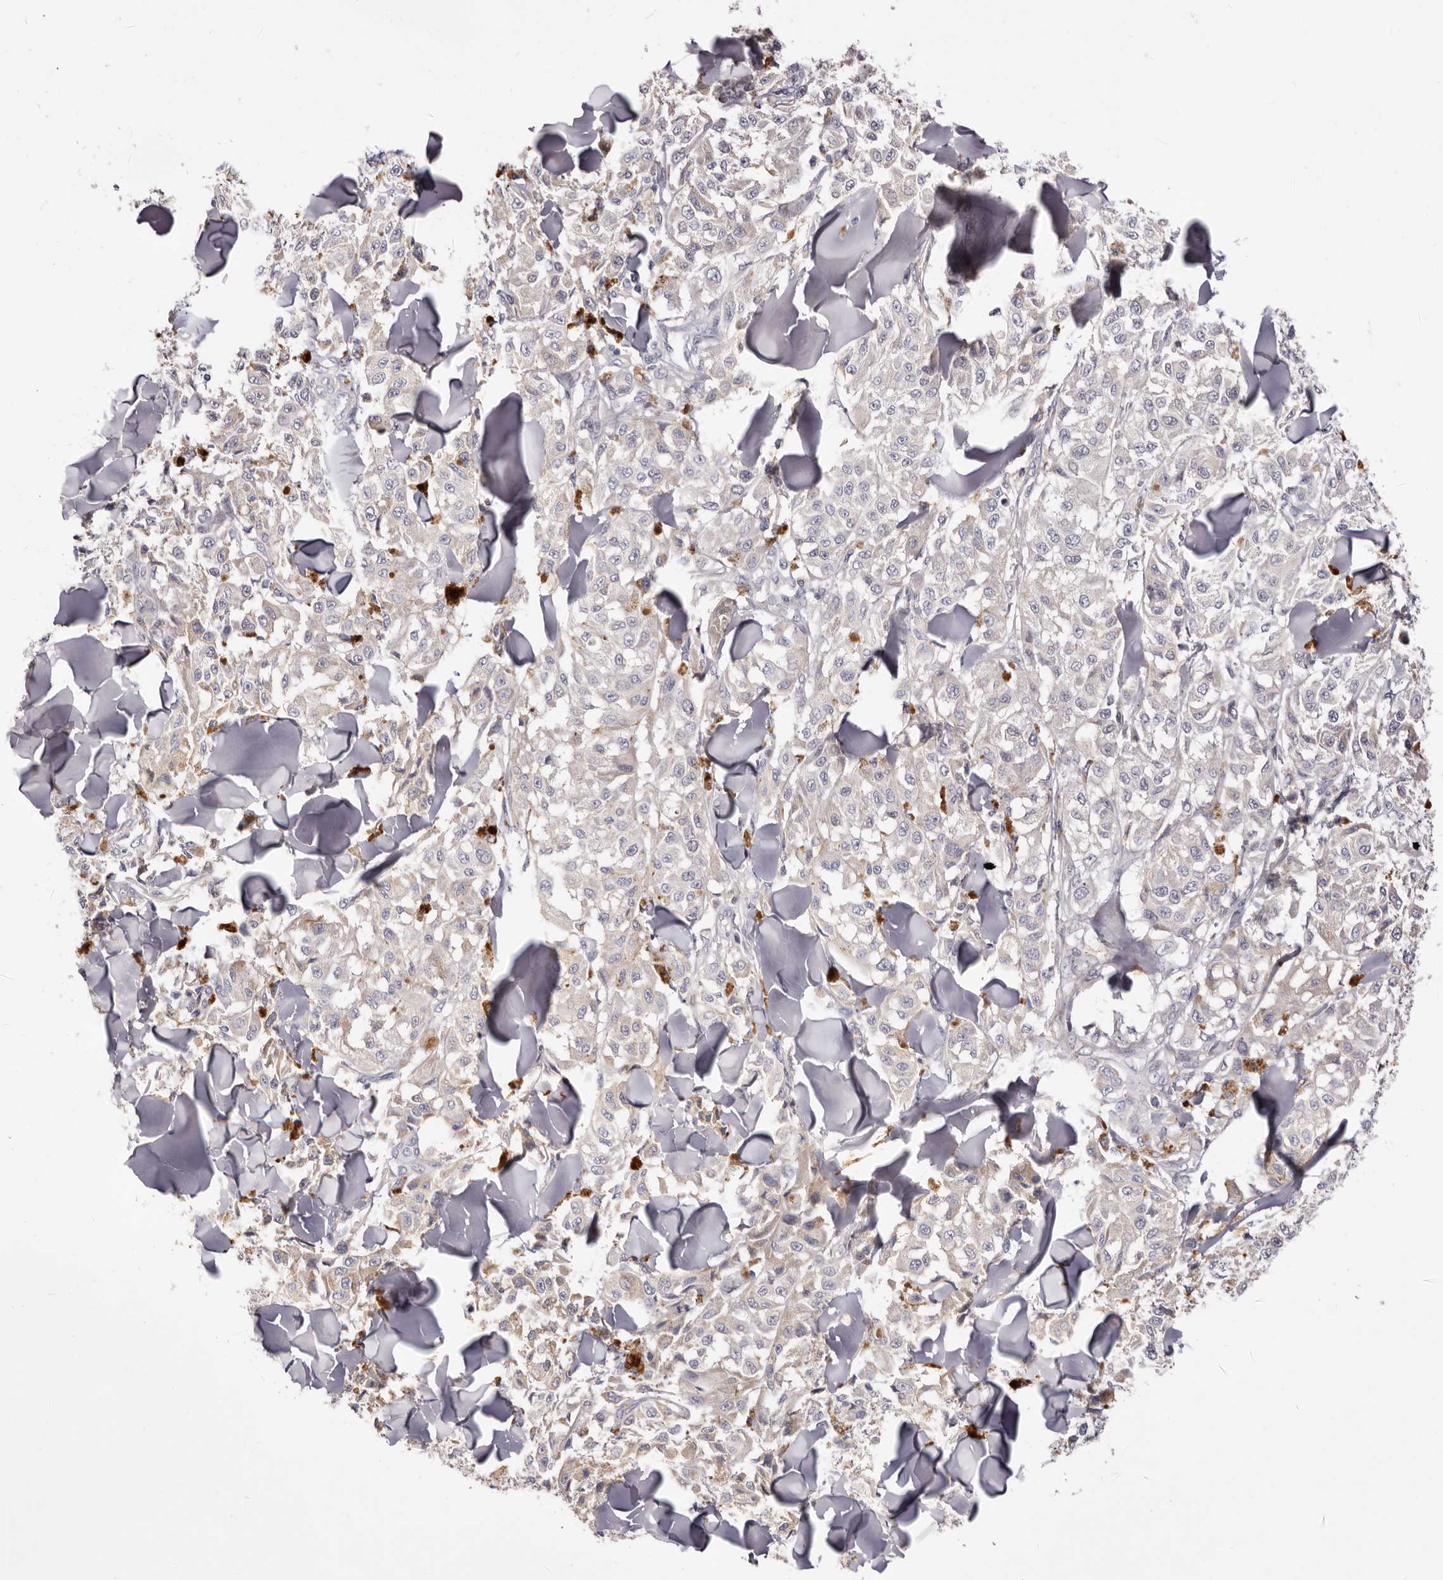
{"staining": {"intensity": "negative", "quantity": "none", "location": "none"}, "tissue": "melanoma", "cell_type": "Tumor cells", "image_type": "cancer", "snomed": [{"axis": "morphology", "description": "Malignant melanoma, NOS"}, {"axis": "topography", "description": "Skin"}], "caption": "Tumor cells are negative for brown protein staining in melanoma.", "gene": "LMLN", "patient": {"sex": "female", "age": 64}}